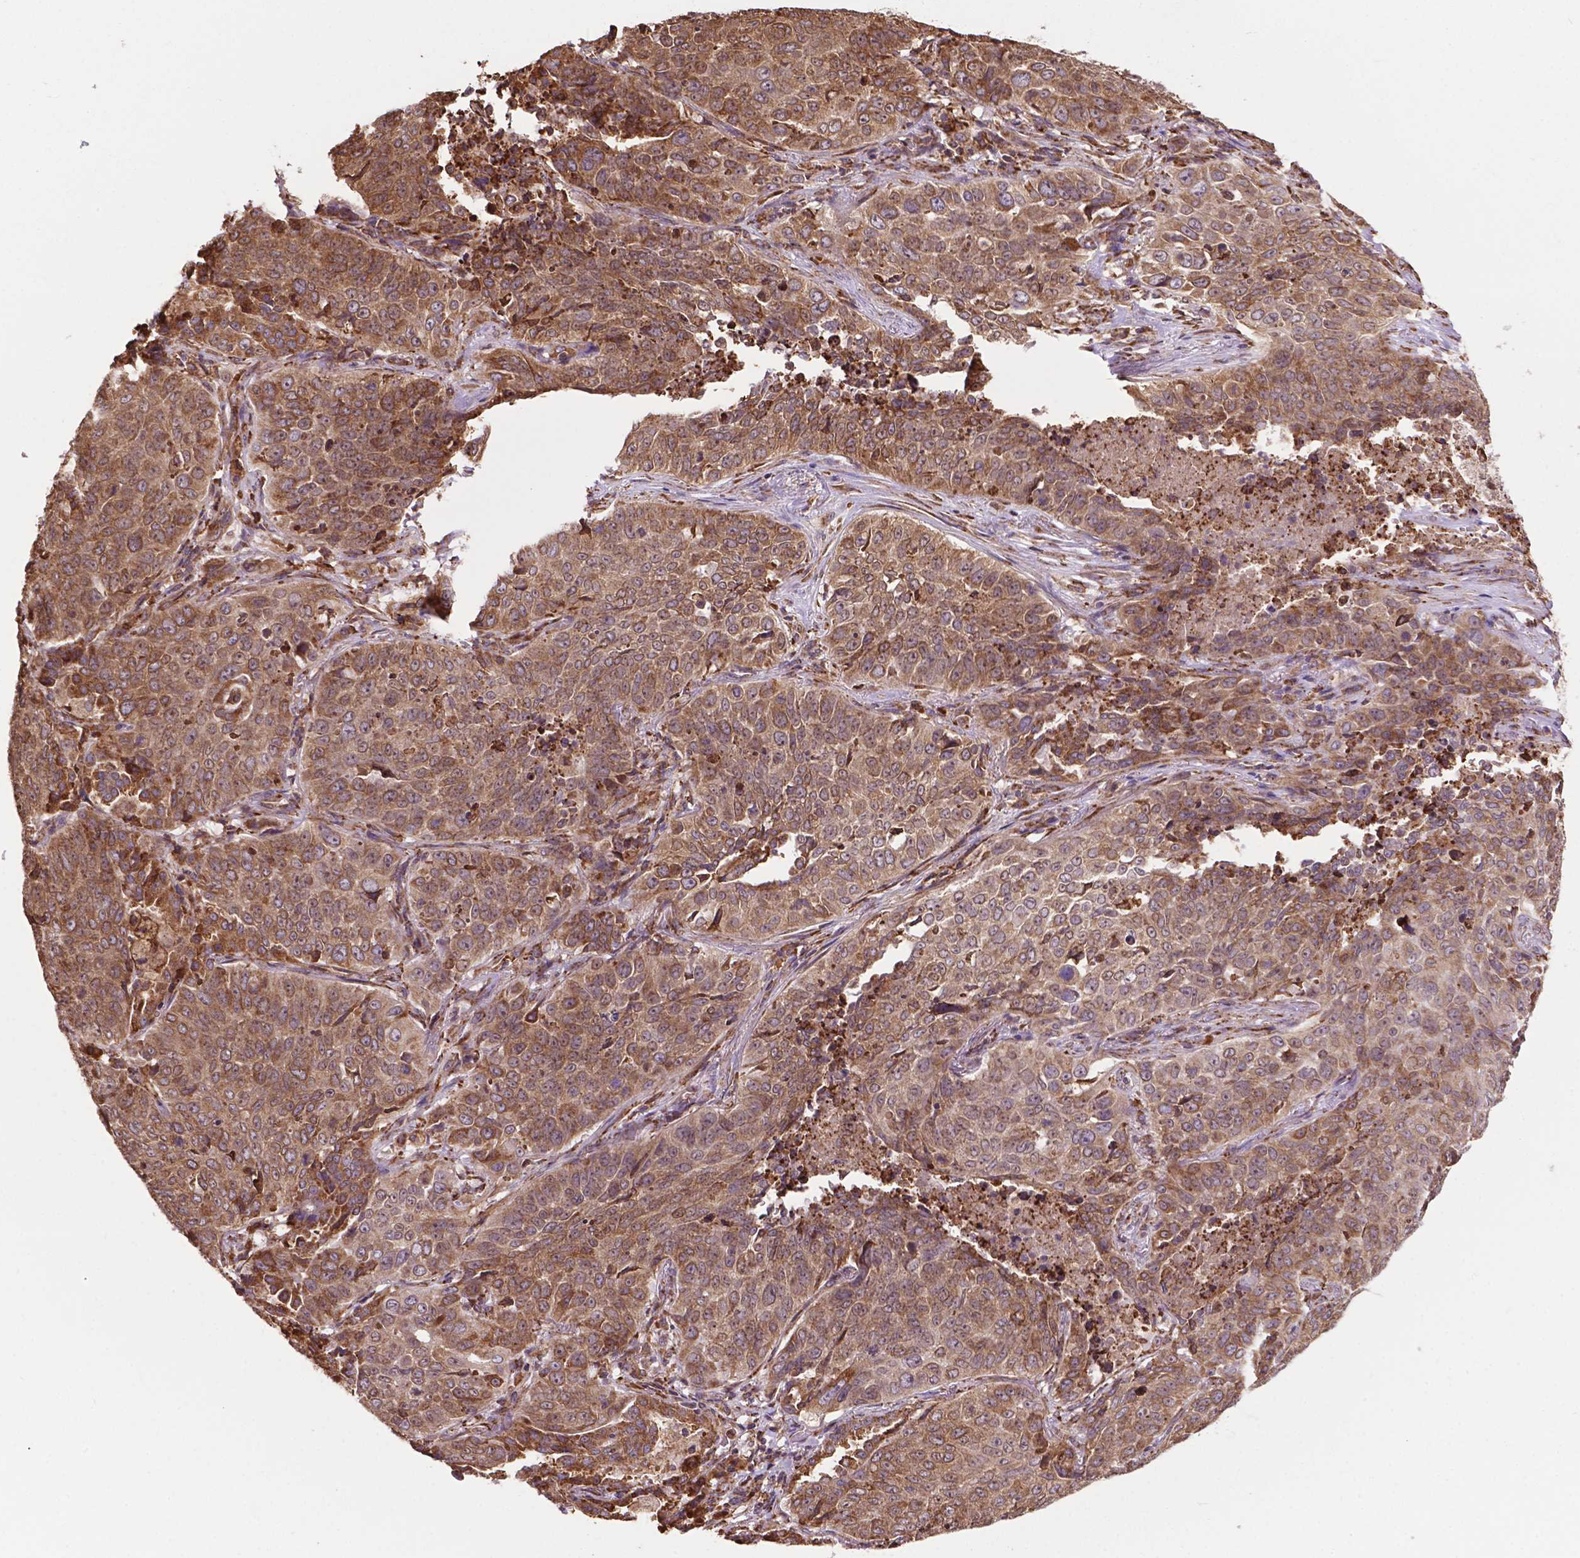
{"staining": {"intensity": "moderate", "quantity": ">75%", "location": "cytoplasmic/membranous"}, "tissue": "lung cancer", "cell_type": "Tumor cells", "image_type": "cancer", "snomed": [{"axis": "morphology", "description": "Normal tissue, NOS"}, {"axis": "morphology", "description": "Squamous cell carcinoma, NOS"}, {"axis": "topography", "description": "Bronchus"}, {"axis": "topography", "description": "Lung"}], "caption": "Lung cancer tissue displays moderate cytoplasmic/membranous expression in approximately >75% of tumor cells, visualized by immunohistochemistry.", "gene": "GANAB", "patient": {"sex": "male", "age": 64}}